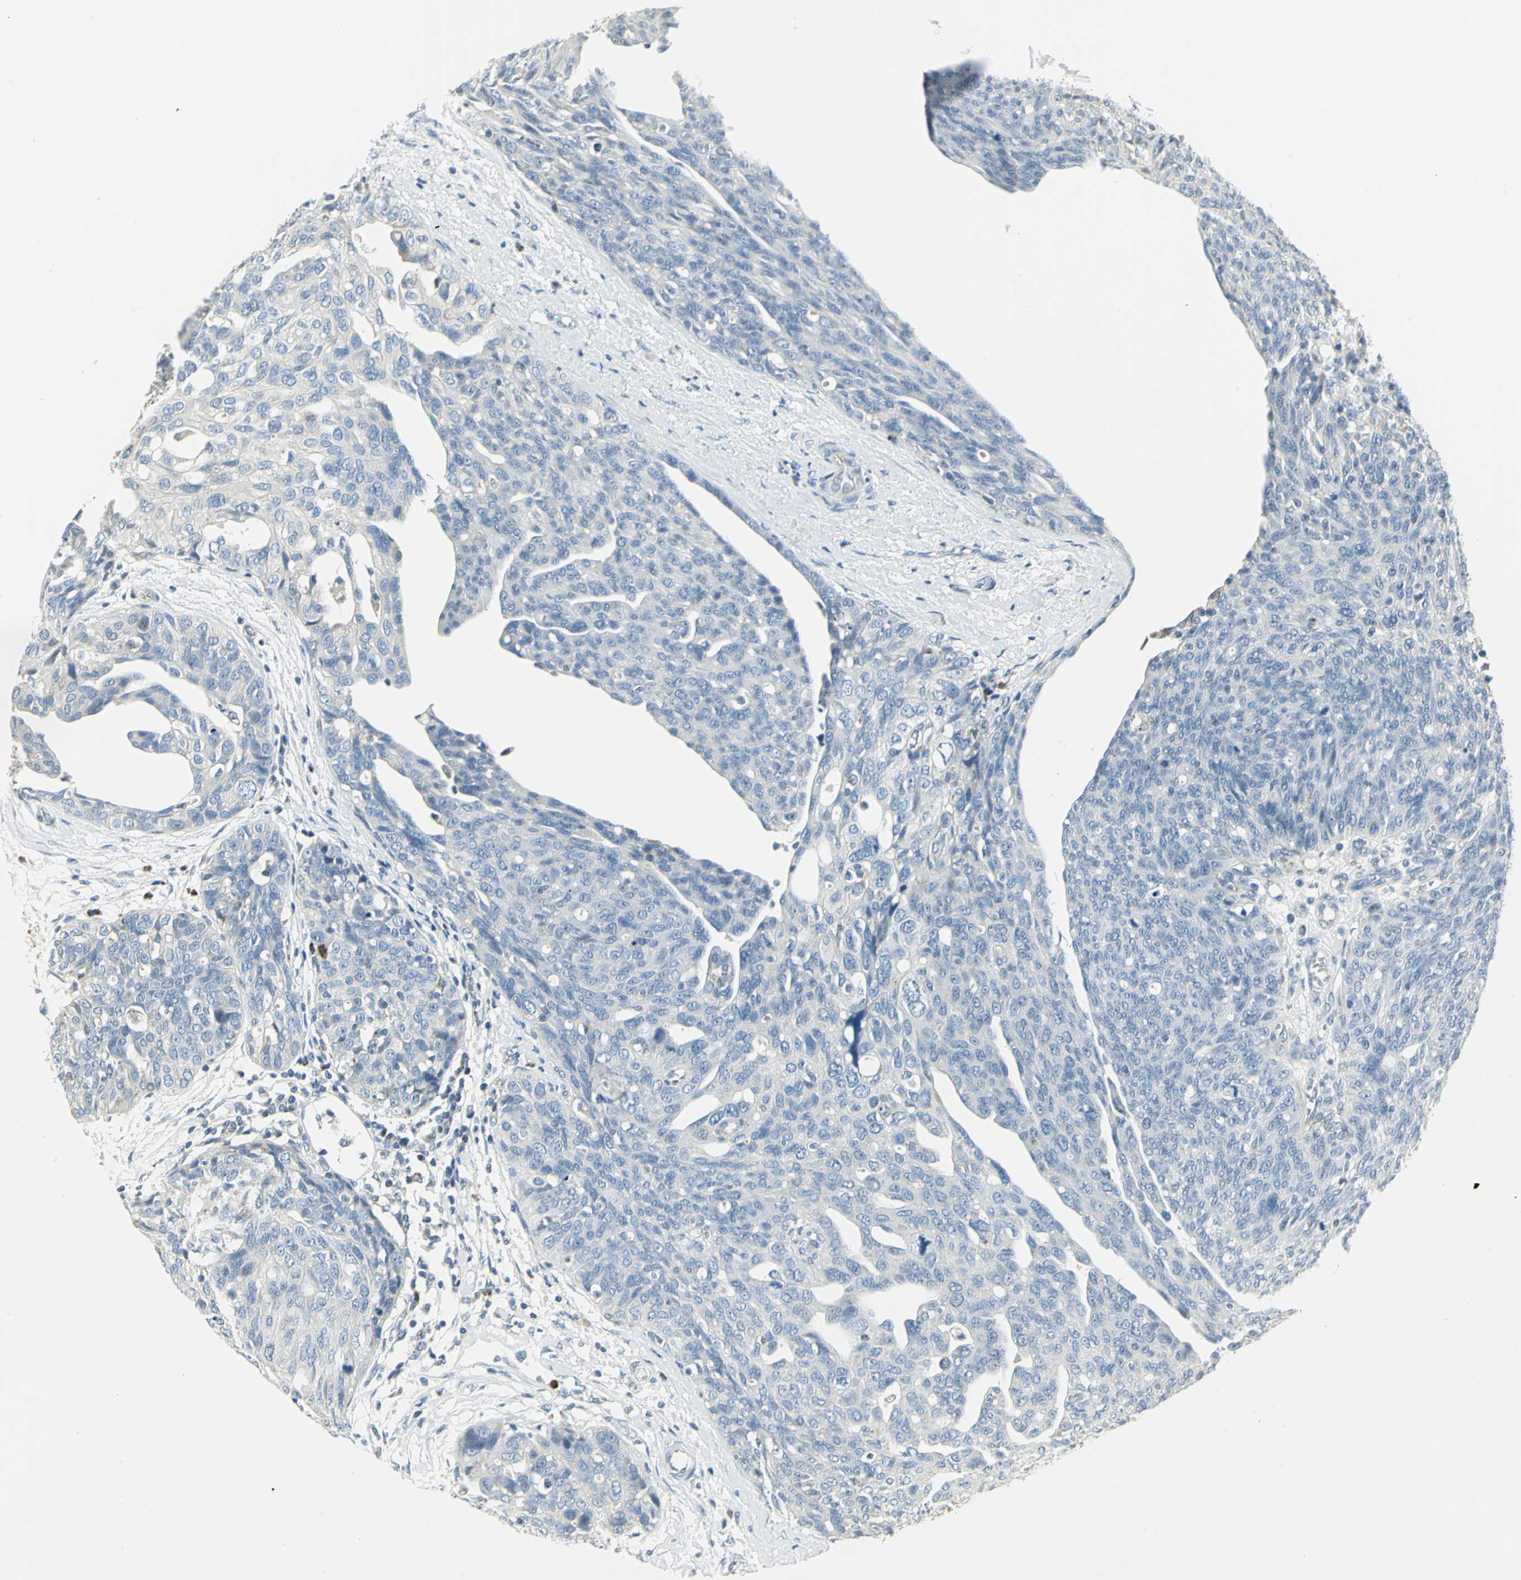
{"staining": {"intensity": "weak", "quantity": "<25%", "location": "cytoplasmic/membranous"}, "tissue": "ovarian cancer", "cell_type": "Tumor cells", "image_type": "cancer", "snomed": [{"axis": "morphology", "description": "Carcinoma, endometroid"}, {"axis": "topography", "description": "Ovary"}], "caption": "This is an immunohistochemistry (IHC) photomicrograph of human endometroid carcinoma (ovarian). There is no positivity in tumor cells.", "gene": "ACADM", "patient": {"sex": "female", "age": 60}}